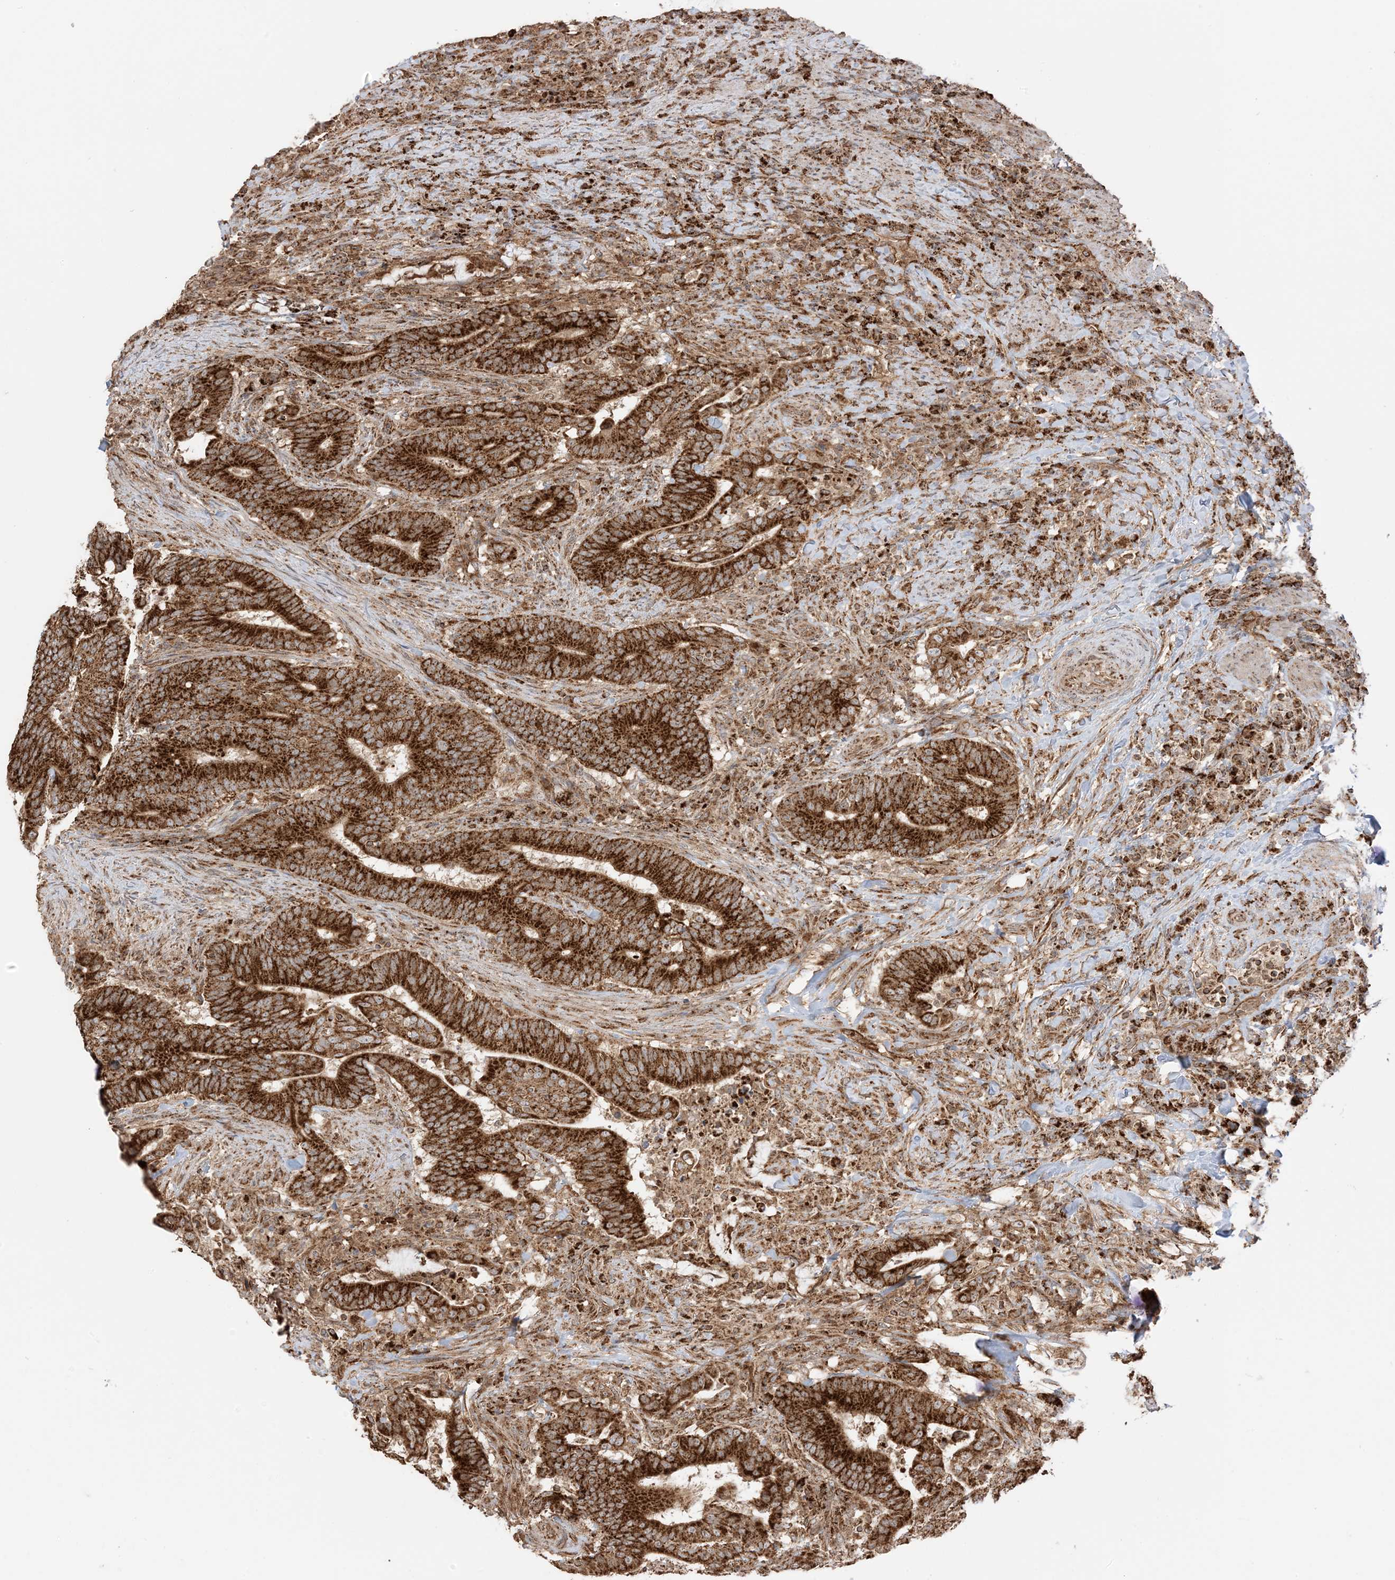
{"staining": {"intensity": "strong", "quantity": ">75%", "location": "cytoplasmic/membranous"}, "tissue": "colorectal cancer", "cell_type": "Tumor cells", "image_type": "cancer", "snomed": [{"axis": "morphology", "description": "Adenocarcinoma, NOS"}, {"axis": "topography", "description": "Colon"}], "caption": "A brown stain shows strong cytoplasmic/membranous expression of a protein in human colorectal cancer (adenocarcinoma) tumor cells.", "gene": "N4BP3", "patient": {"sex": "female", "age": 66}}